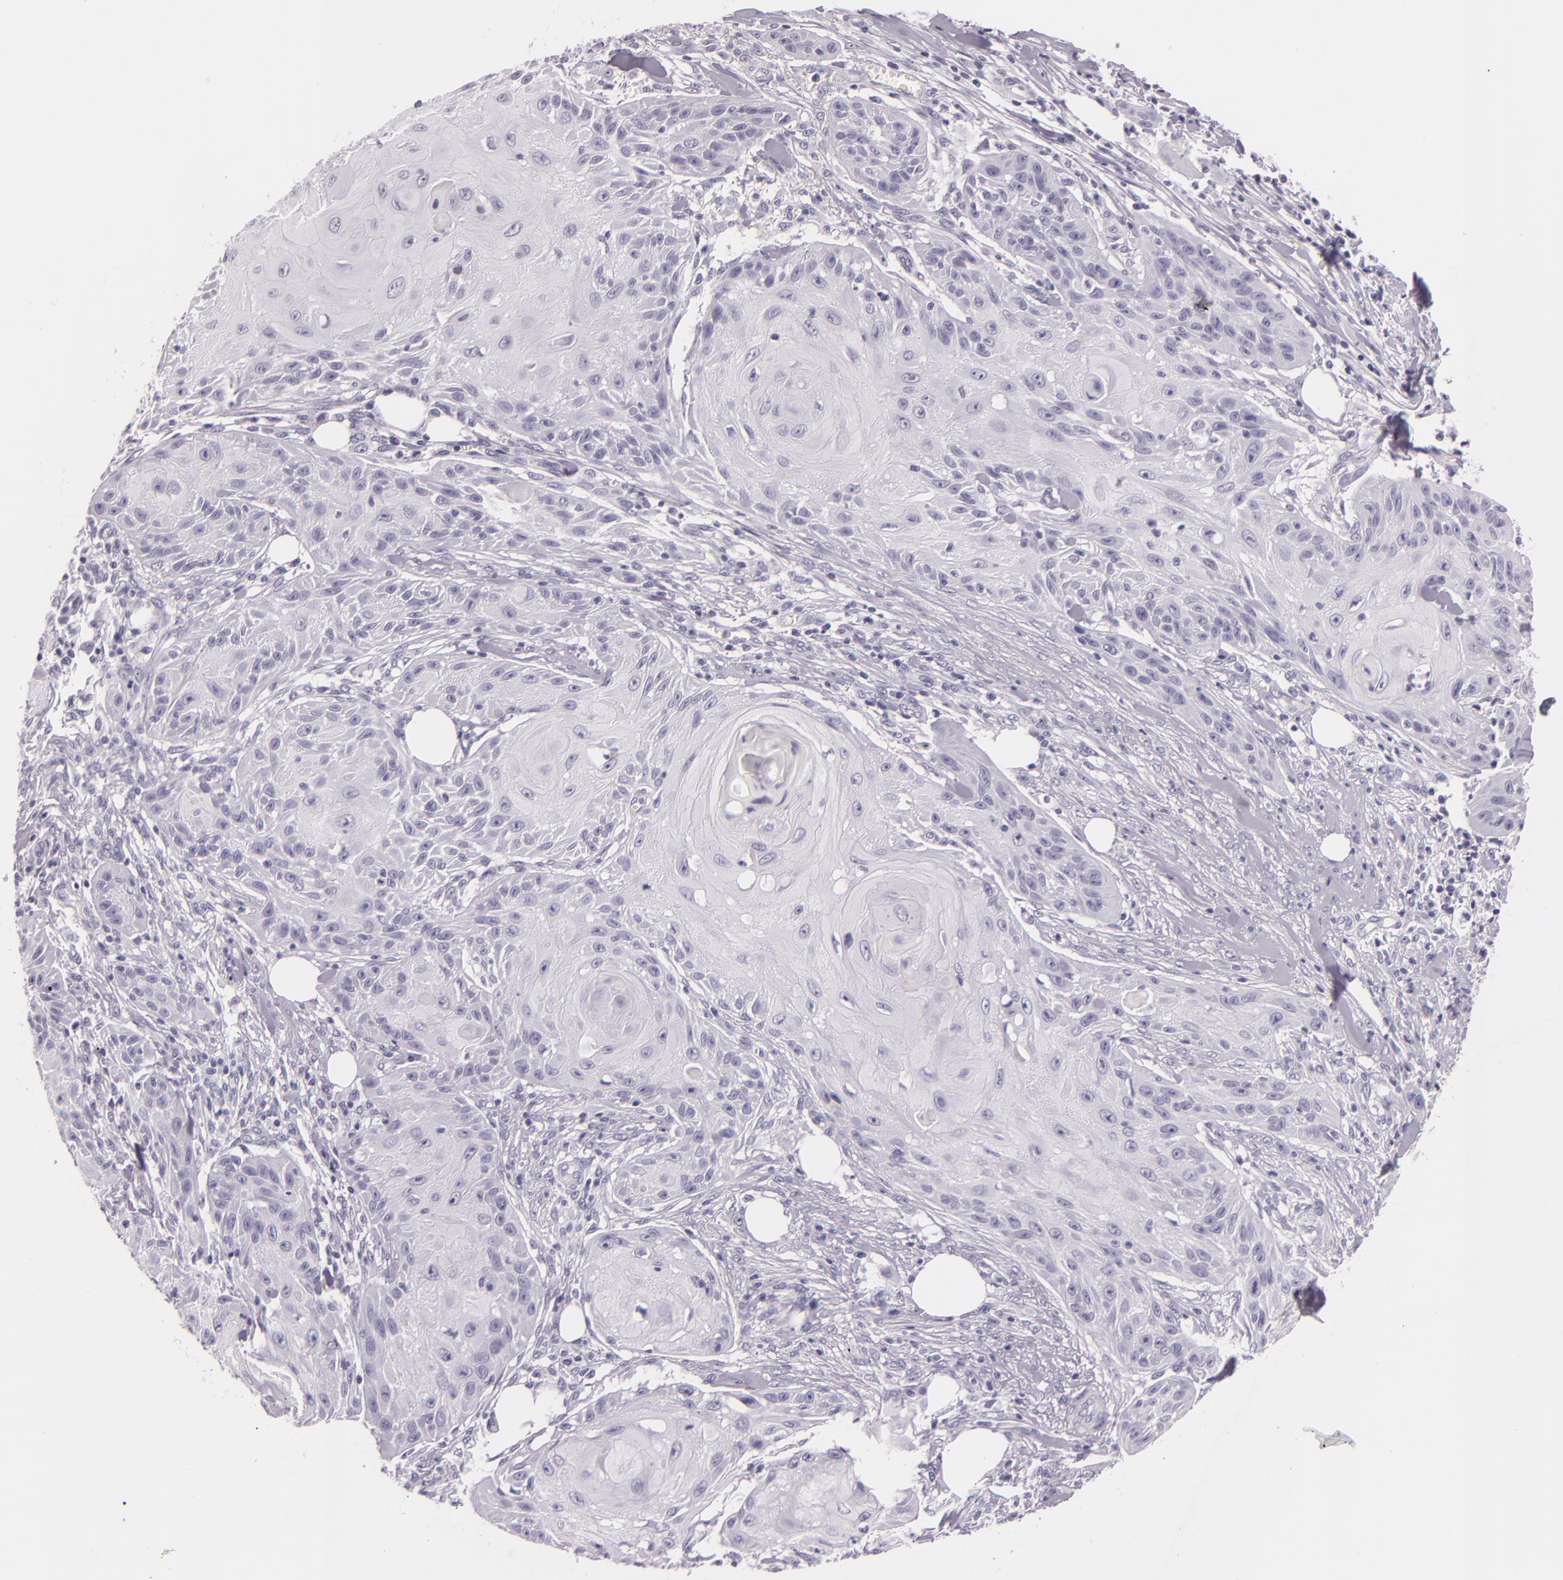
{"staining": {"intensity": "negative", "quantity": "none", "location": "none"}, "tissue": "skin cancer", "cell_type": "Tumor cells", "image_type": "cancer", "snomed": [{"axis": "morphology", "description": "Squamous cell carcinoma, NOS"}, {"axis": "topography", "description": "Skin"}], "caption": "This histopathology image is of squamous cell carcinoma (skin) stained with immunohistochemistry (IHC) to label a protein in brown with the nuclei are counter-stained blue. There is no staining in tumor cells.", "gene": "DLG4", "patient": {"sex": "female", "age": 88}}